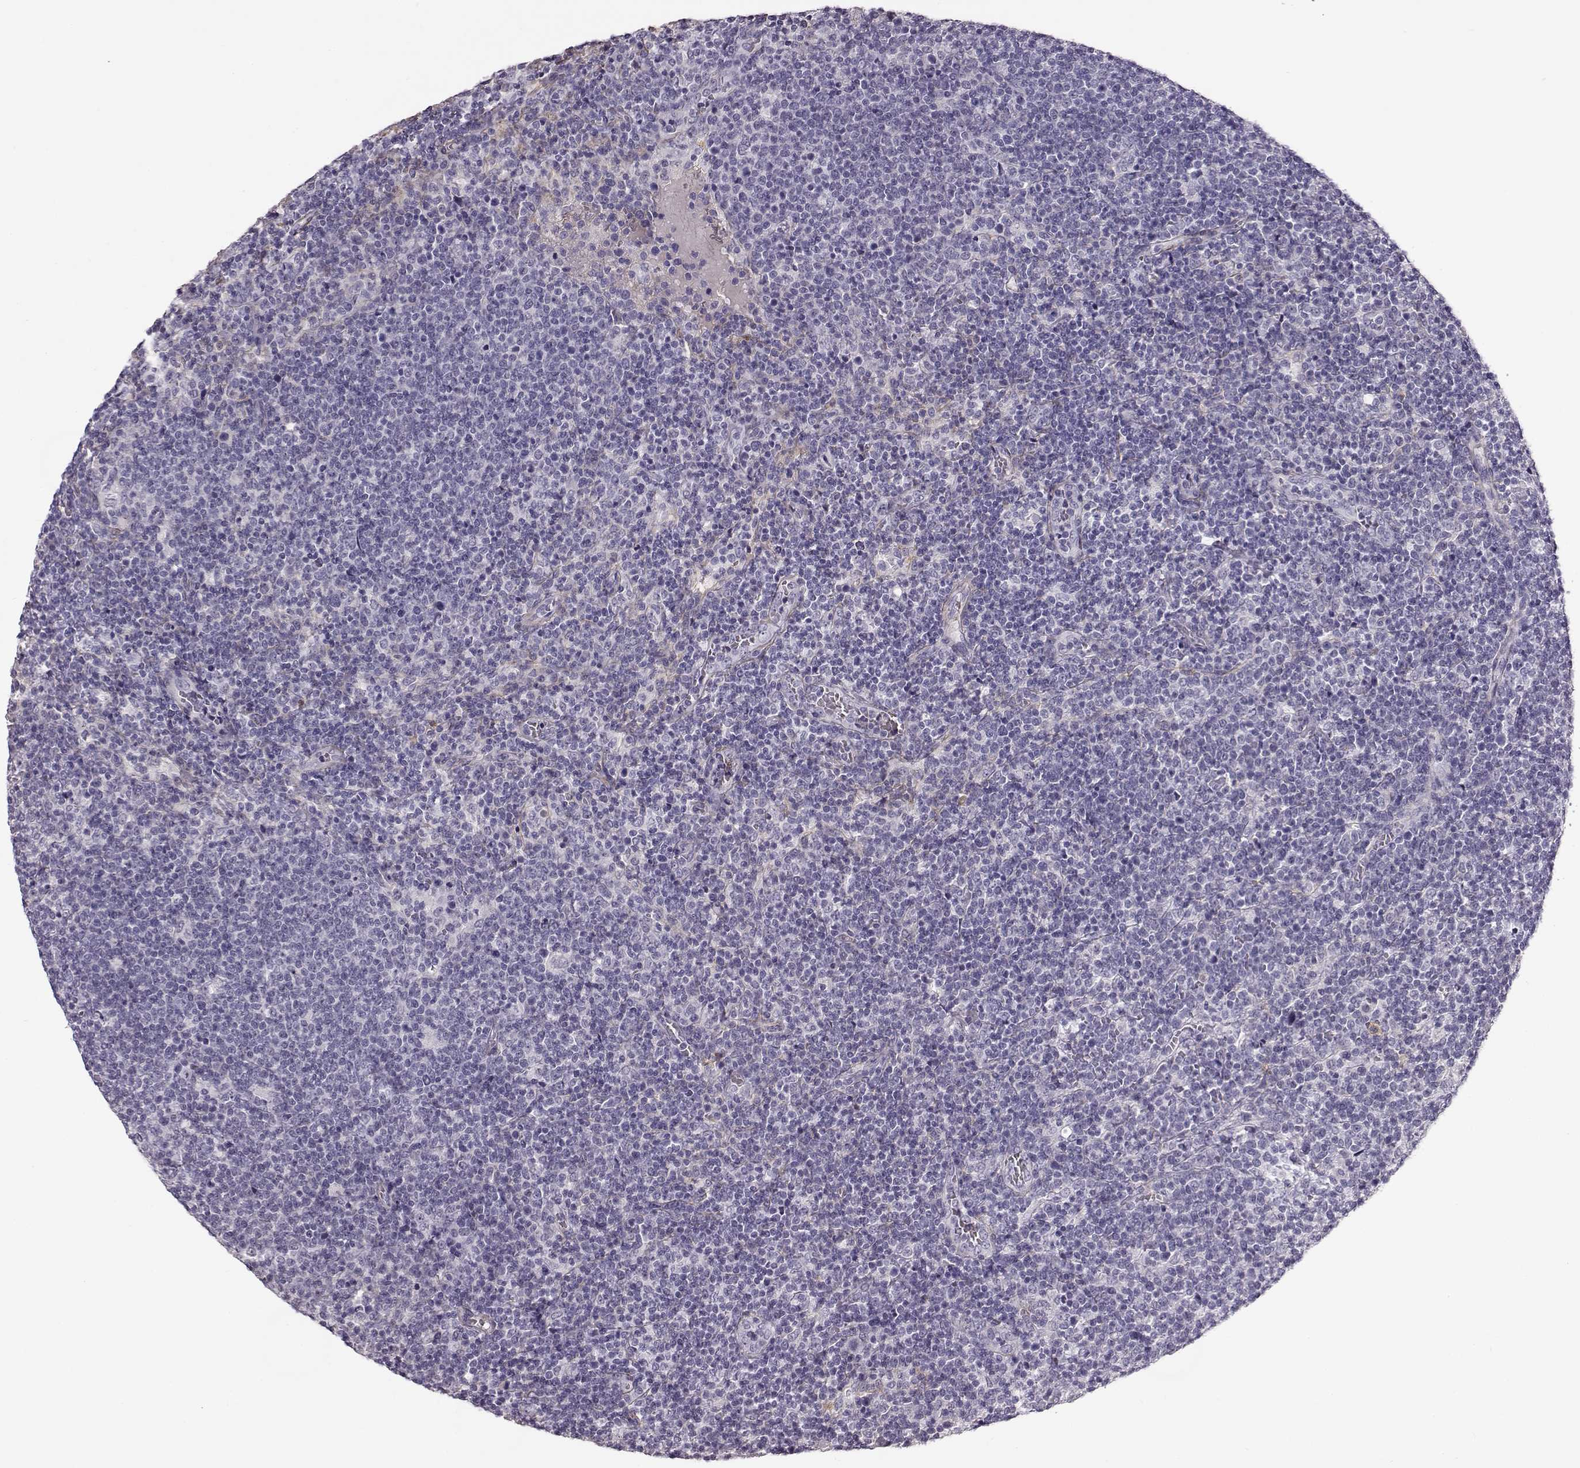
{"staining": {"intensity": "negative", "quantity": "none", "location": "none"}, "tissue": "lymphoma", "cell_type": "Tumor cells", "image_type": "cancer", "snomed": [{"axis": "morphology", "description": "Malignant lymphoma, non-Hodgkin's type, High grade"}, {"axis": "topography", "description": "Lymph node"}], "caption": "An immunohistochemistry (IHC) image of high-grade malignant lymphoma, non-Hodgkin's type is shown. There is no staining in tumor cells of high-grade malignant lymphoma, non-Hodgkin's type.", "gene": "TRIM69", "patient": {"sex": "male", "age": 61}}